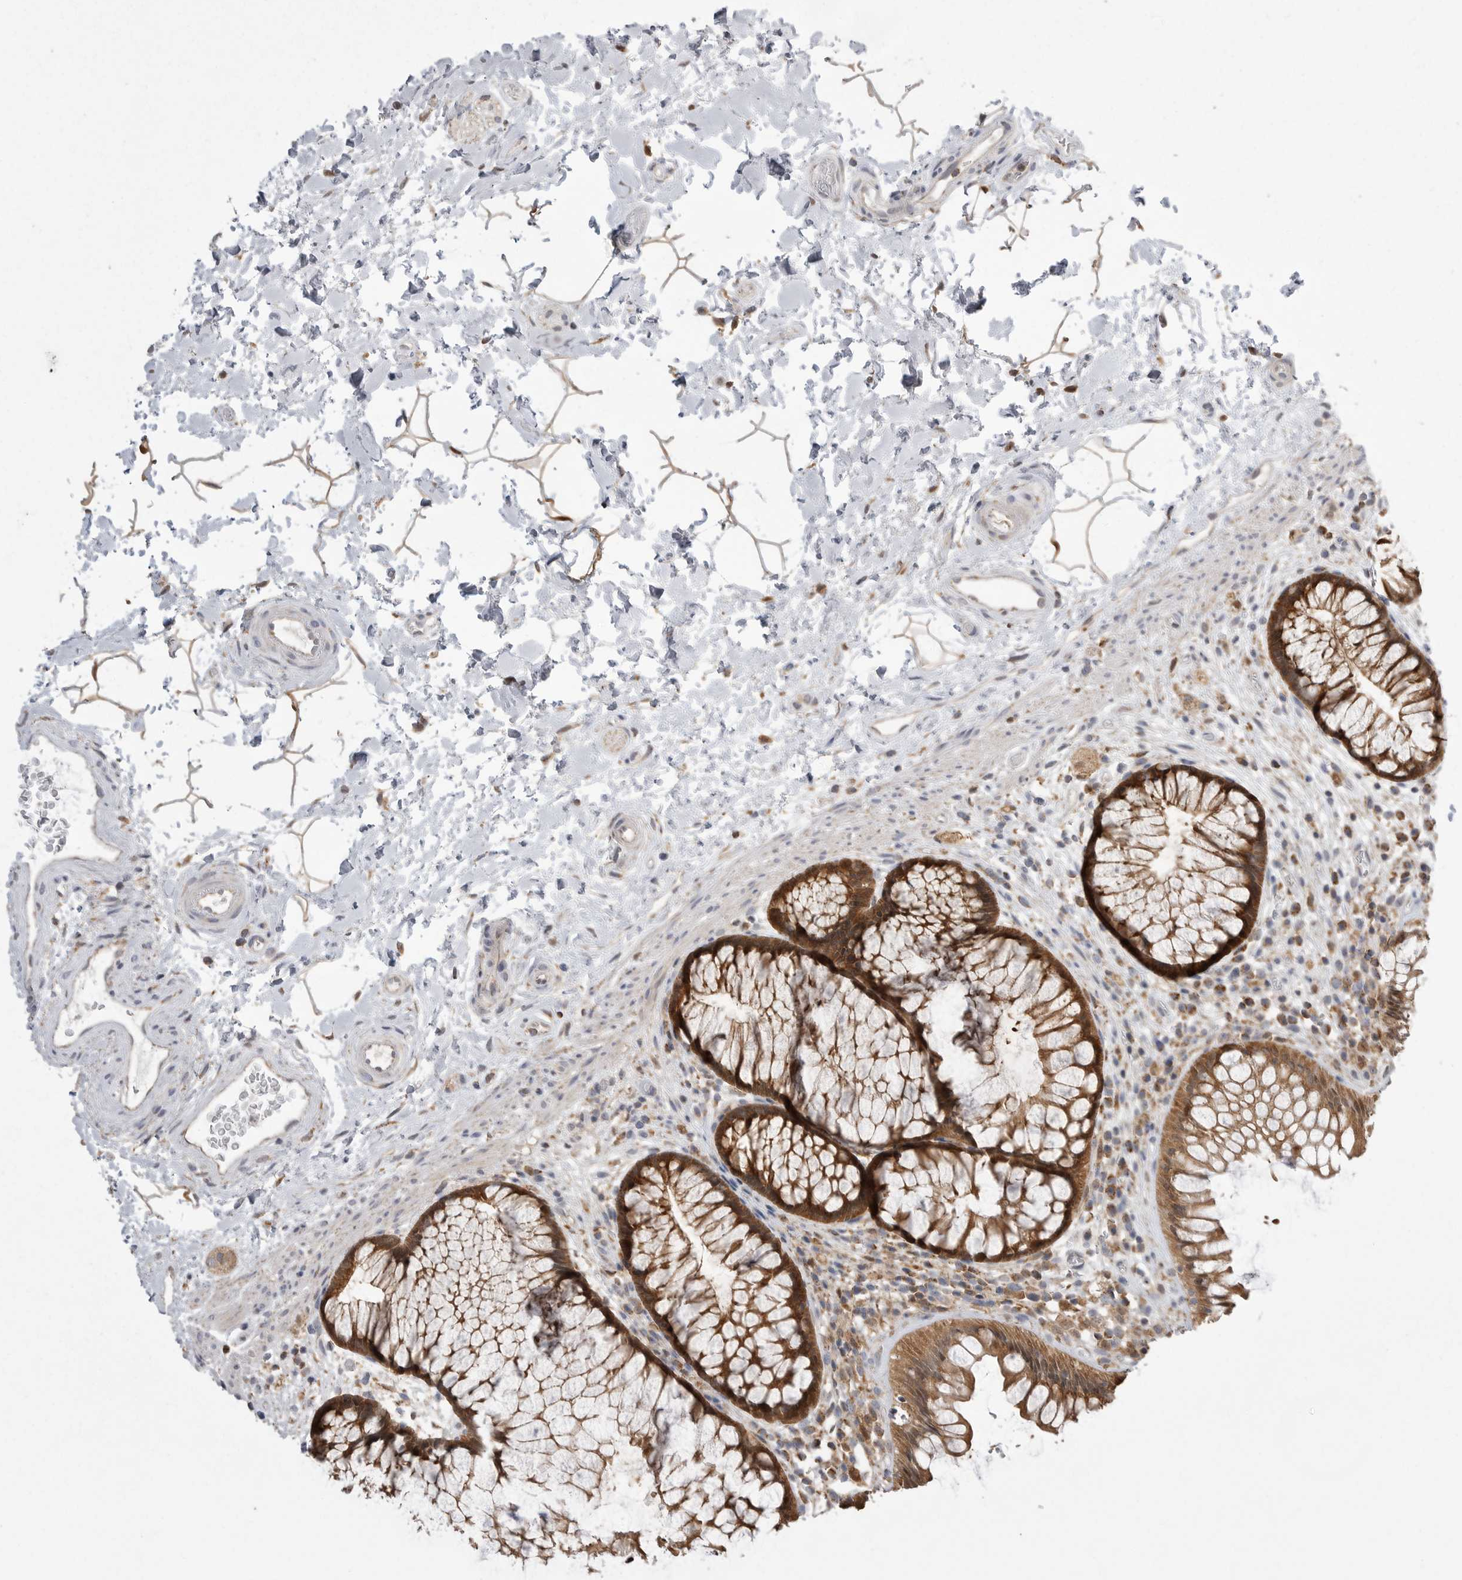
{"staining": {"intensity": "strong", "quantity": ">75%", "location": "cytoplasmic/membranous"}, "tissue": "rectum", "cell_type": "Glandular cells", "image_type": "normal", "snomed": [{"axis": "morphology", "description": "Normal tissue, NOS"}, {"axis": "topography", "description": "Rectum"}], "caption": "Brown immunohistochemical staining in unremarkable rectum shows strong cytoplasmic/membranous staining in about >75% of glandular cells.", "gene": "KYAT3", "patient": {"sex": "male", "age": 51}}